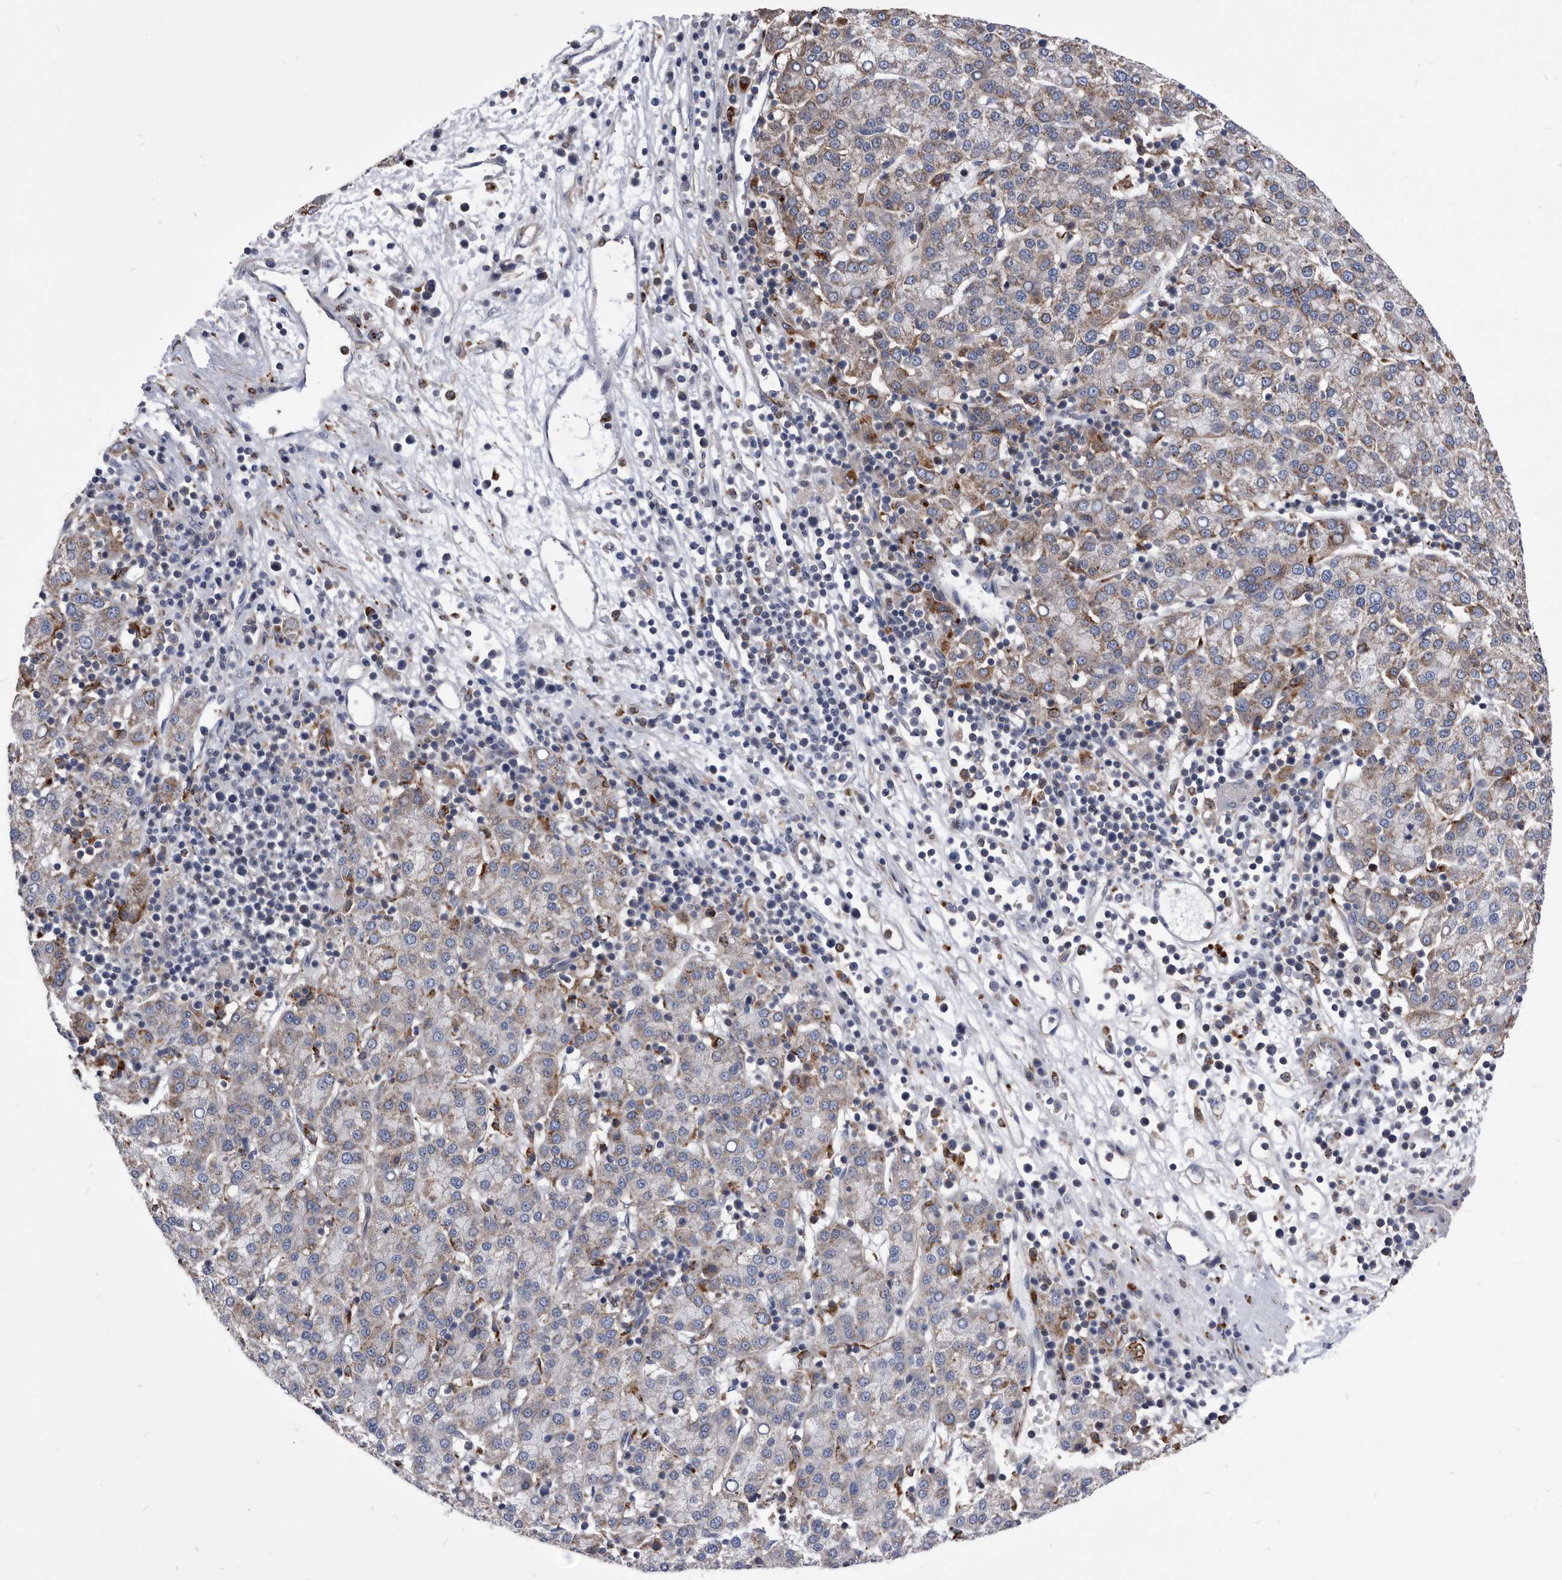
{"staining": {"intensity": "moderate", "quantity": "25%-75%", "location": "cytoplasmic/membranous"}, "tissue": "liver cancer", "cell_type": "Tumor cells", "image_type": "cancer", "snomed": [{"axis": "morphology", "description": "Carcinoma, Hepatocellular, NOS"}, {"axis": "topography", "description": "Liver"}], "caption": "High-power microscopy captured an IHC image of liver hepatocellular carcinoma, revealing moderate cytoplasmic/membranous staining in approximately 25%-75% of tumor cells.", "gene": "BAIAP3", "patient": {"sex": "female", "age": 58}}